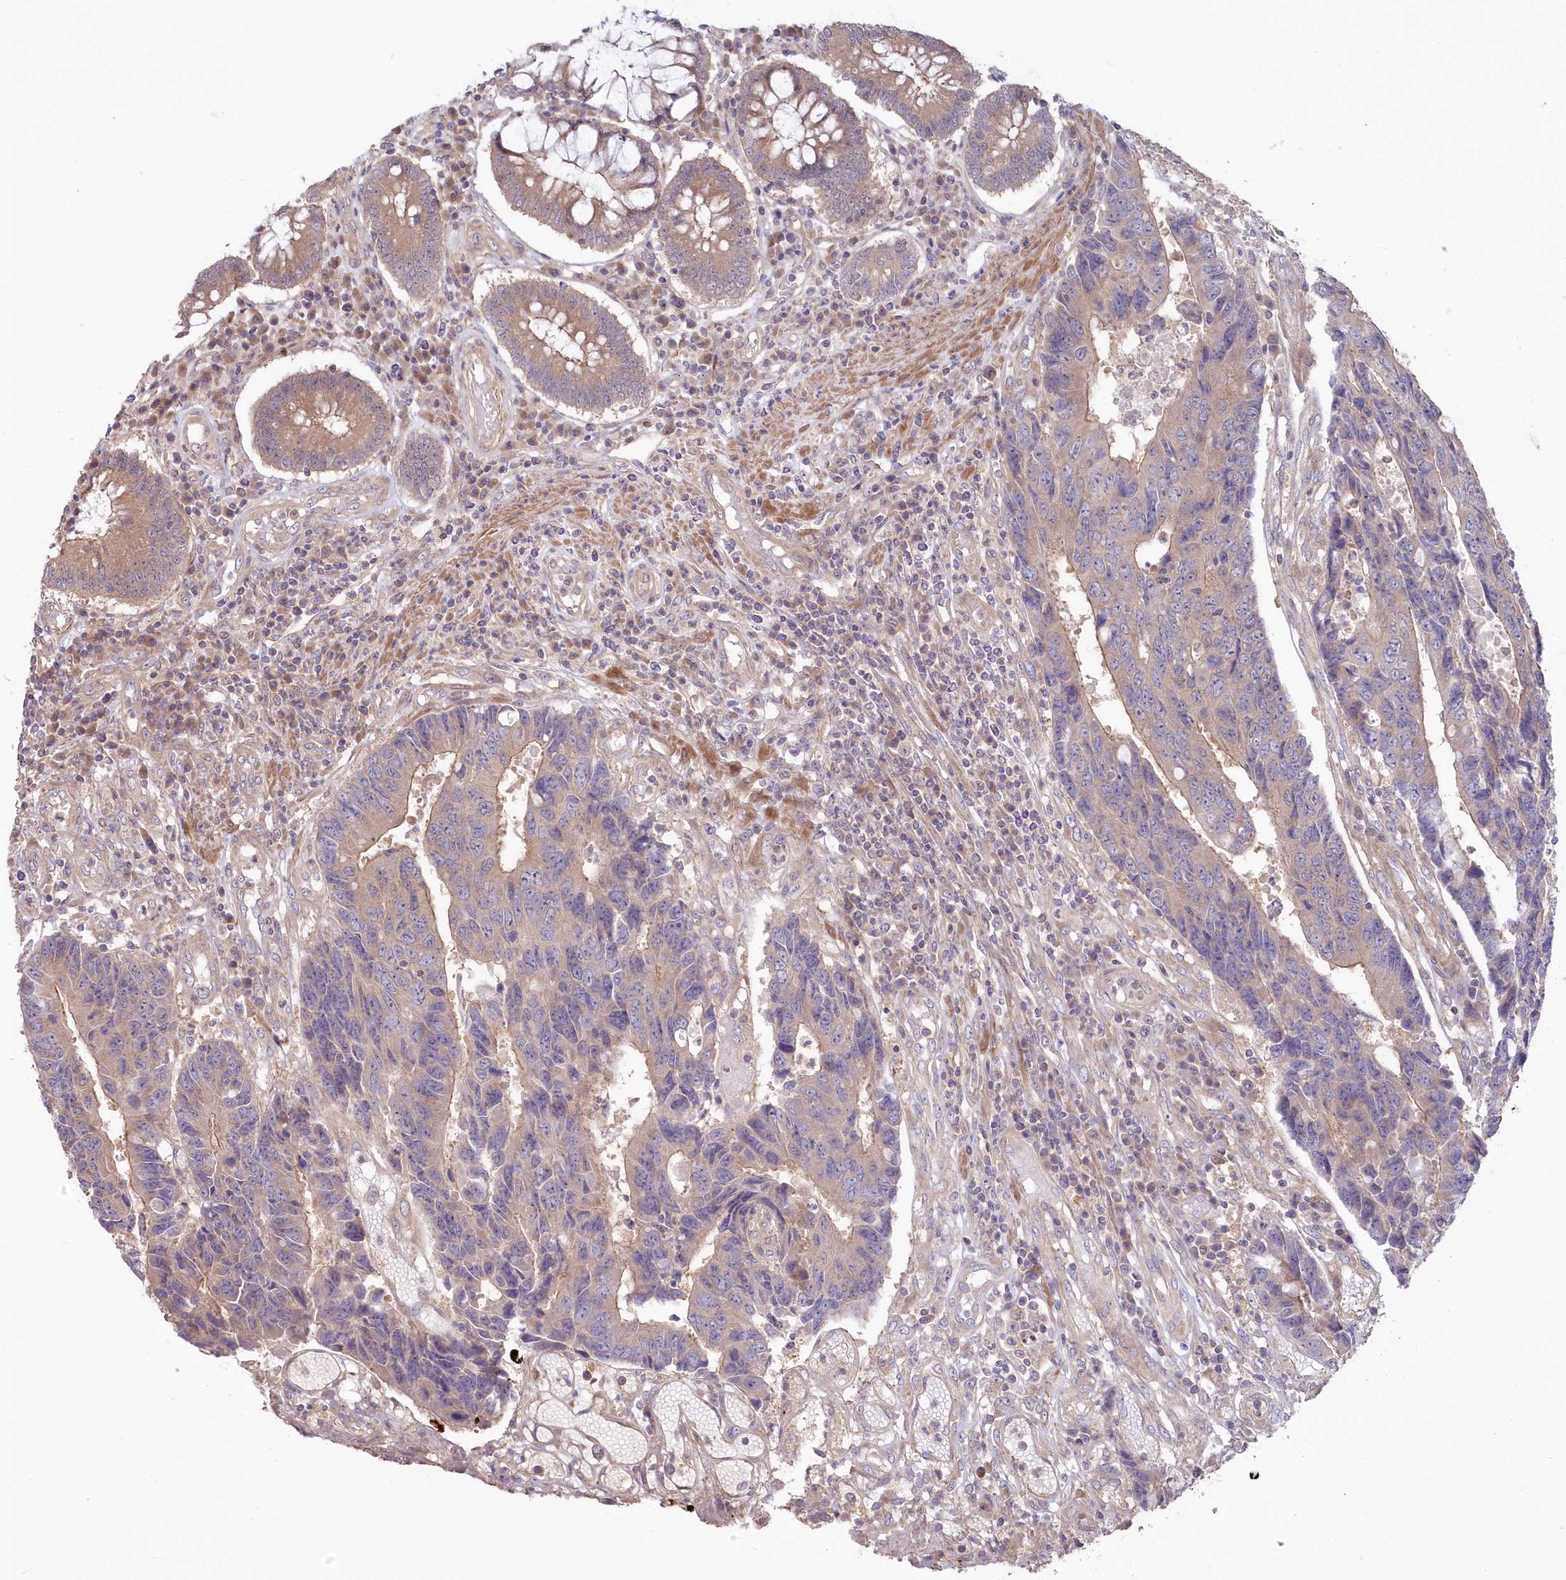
{"staining": {"intensity": "weak", "quantity": "<25%", "location": "cytoplasmic/membranous"}, "tissue": "colorectal cancer", "cell_type": "Tumor cells", "image_type": "cancer", "snomed": [{"axis": "morphology", "description": "Adenocarcinoma, NOS"}, {"axis": "topography", "description": "Rectum"}], "caption": "A high-resolution histopathology image shows IHC staining of colorectal cancer (adenocarcinoma), which shows no significant staining in tumor cells. (DAB (3,3'-diaminobenzidine) immunohistochemistry (IHC) with hematoxylin counter stain).", "gene": "TBCA", "patient": {"sex": "male", "age": 84}}